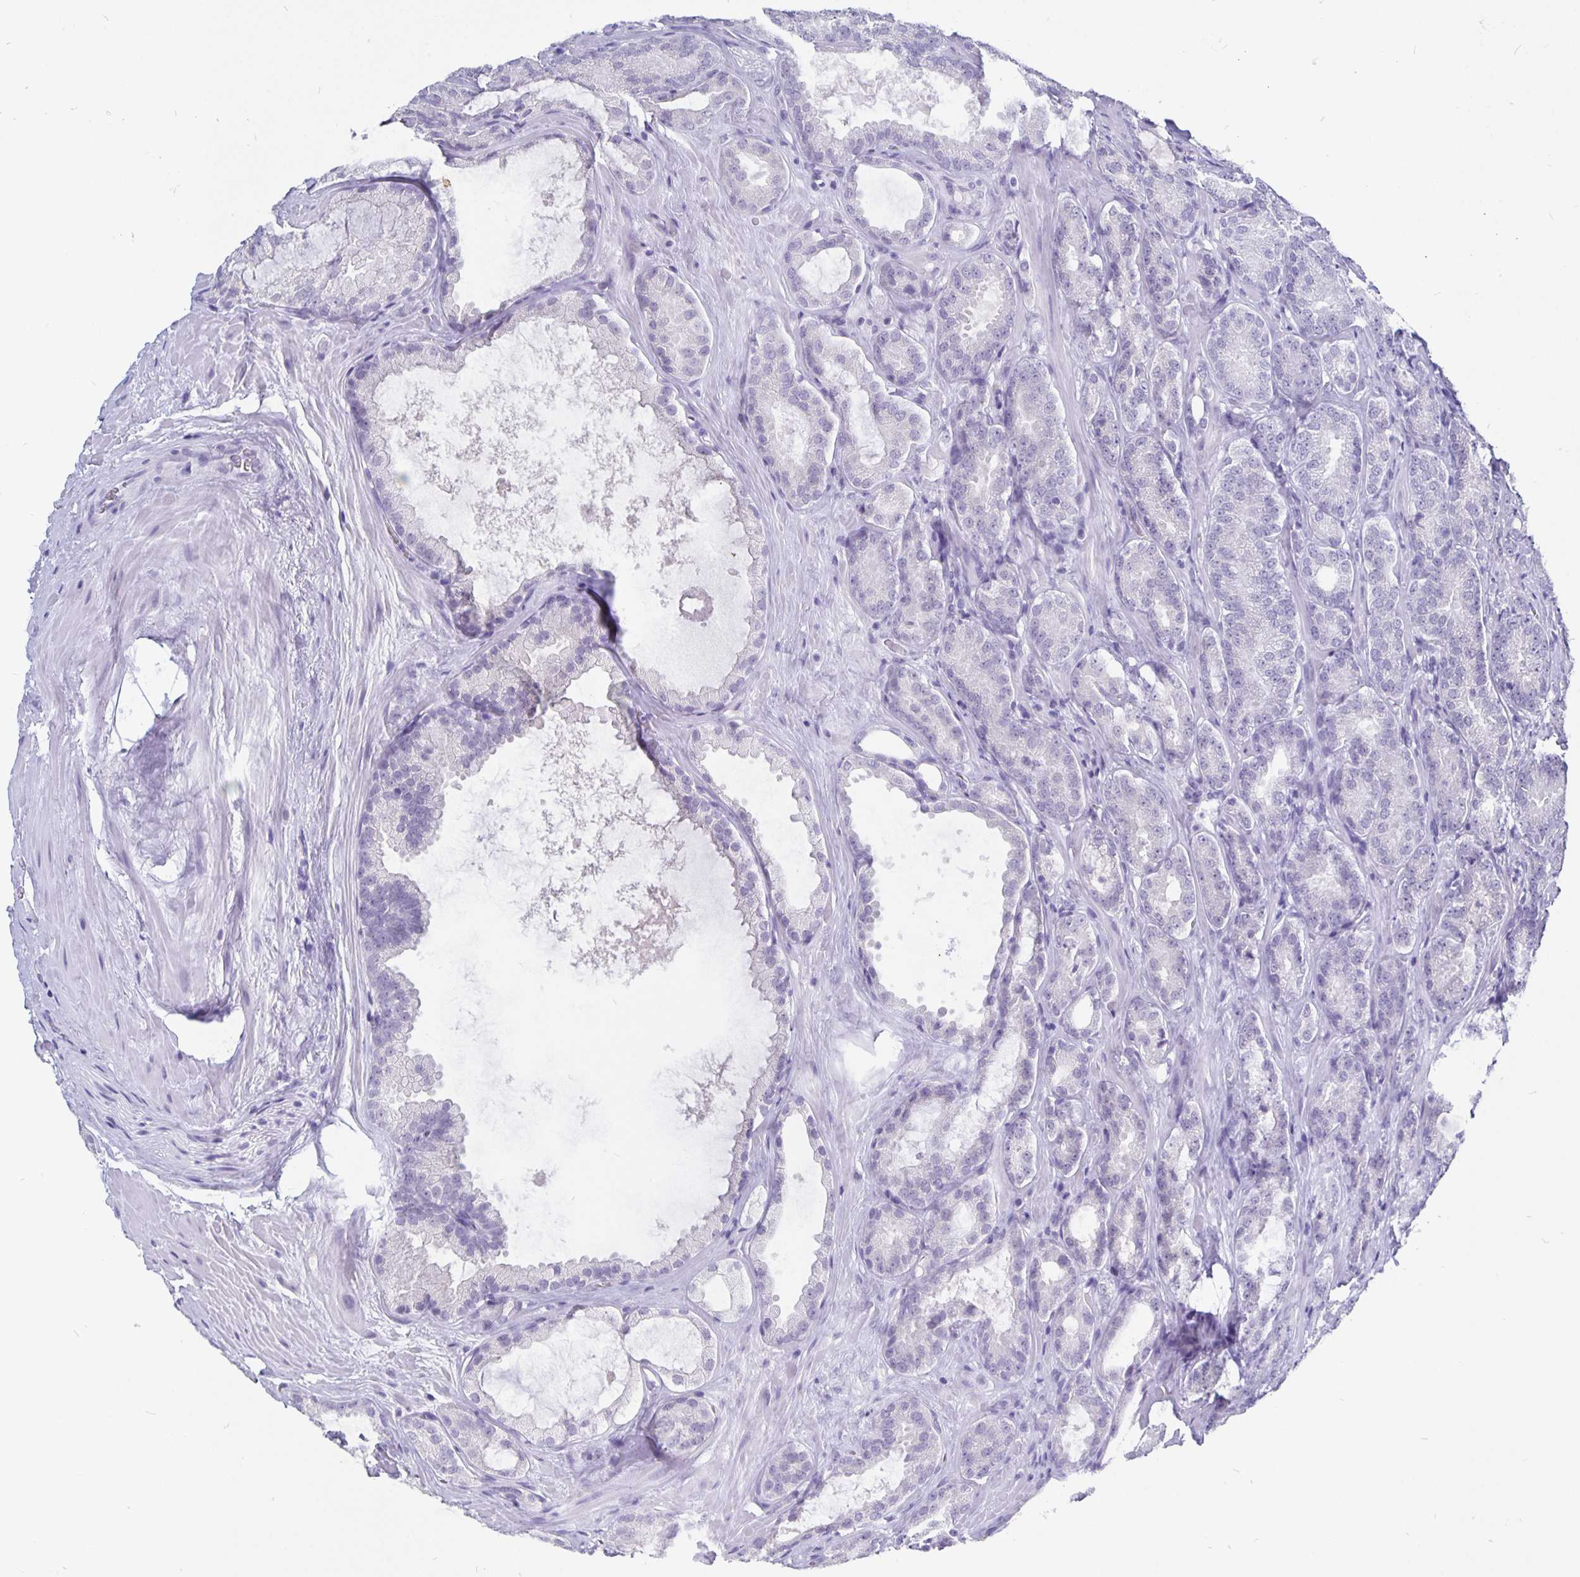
{"staining": {"intensity": "negative", "quantity": "none", "location": "none"}, "tissue": "prostate cancer", "cell_type": "Tumor cells", "image_type": "cancer", "snomed": [{"axis": "morphology", "description": "Adenocarcinoma, High grade"}, {"axis": "topography", "description": "Prostate"}], "caption": "Immunohistochemical staining of human adenocarcinoma (high-grade) (prostate) displays no significant staining in tumor cells. Brightfield microscopy of IHC stained with DAB (3,3'-diaminobenzidine) (brown) and hematoxylin (blue), captured at high magnification.", "gene": "ODF3B", "patient": {"sex": "male", "age": 64}}